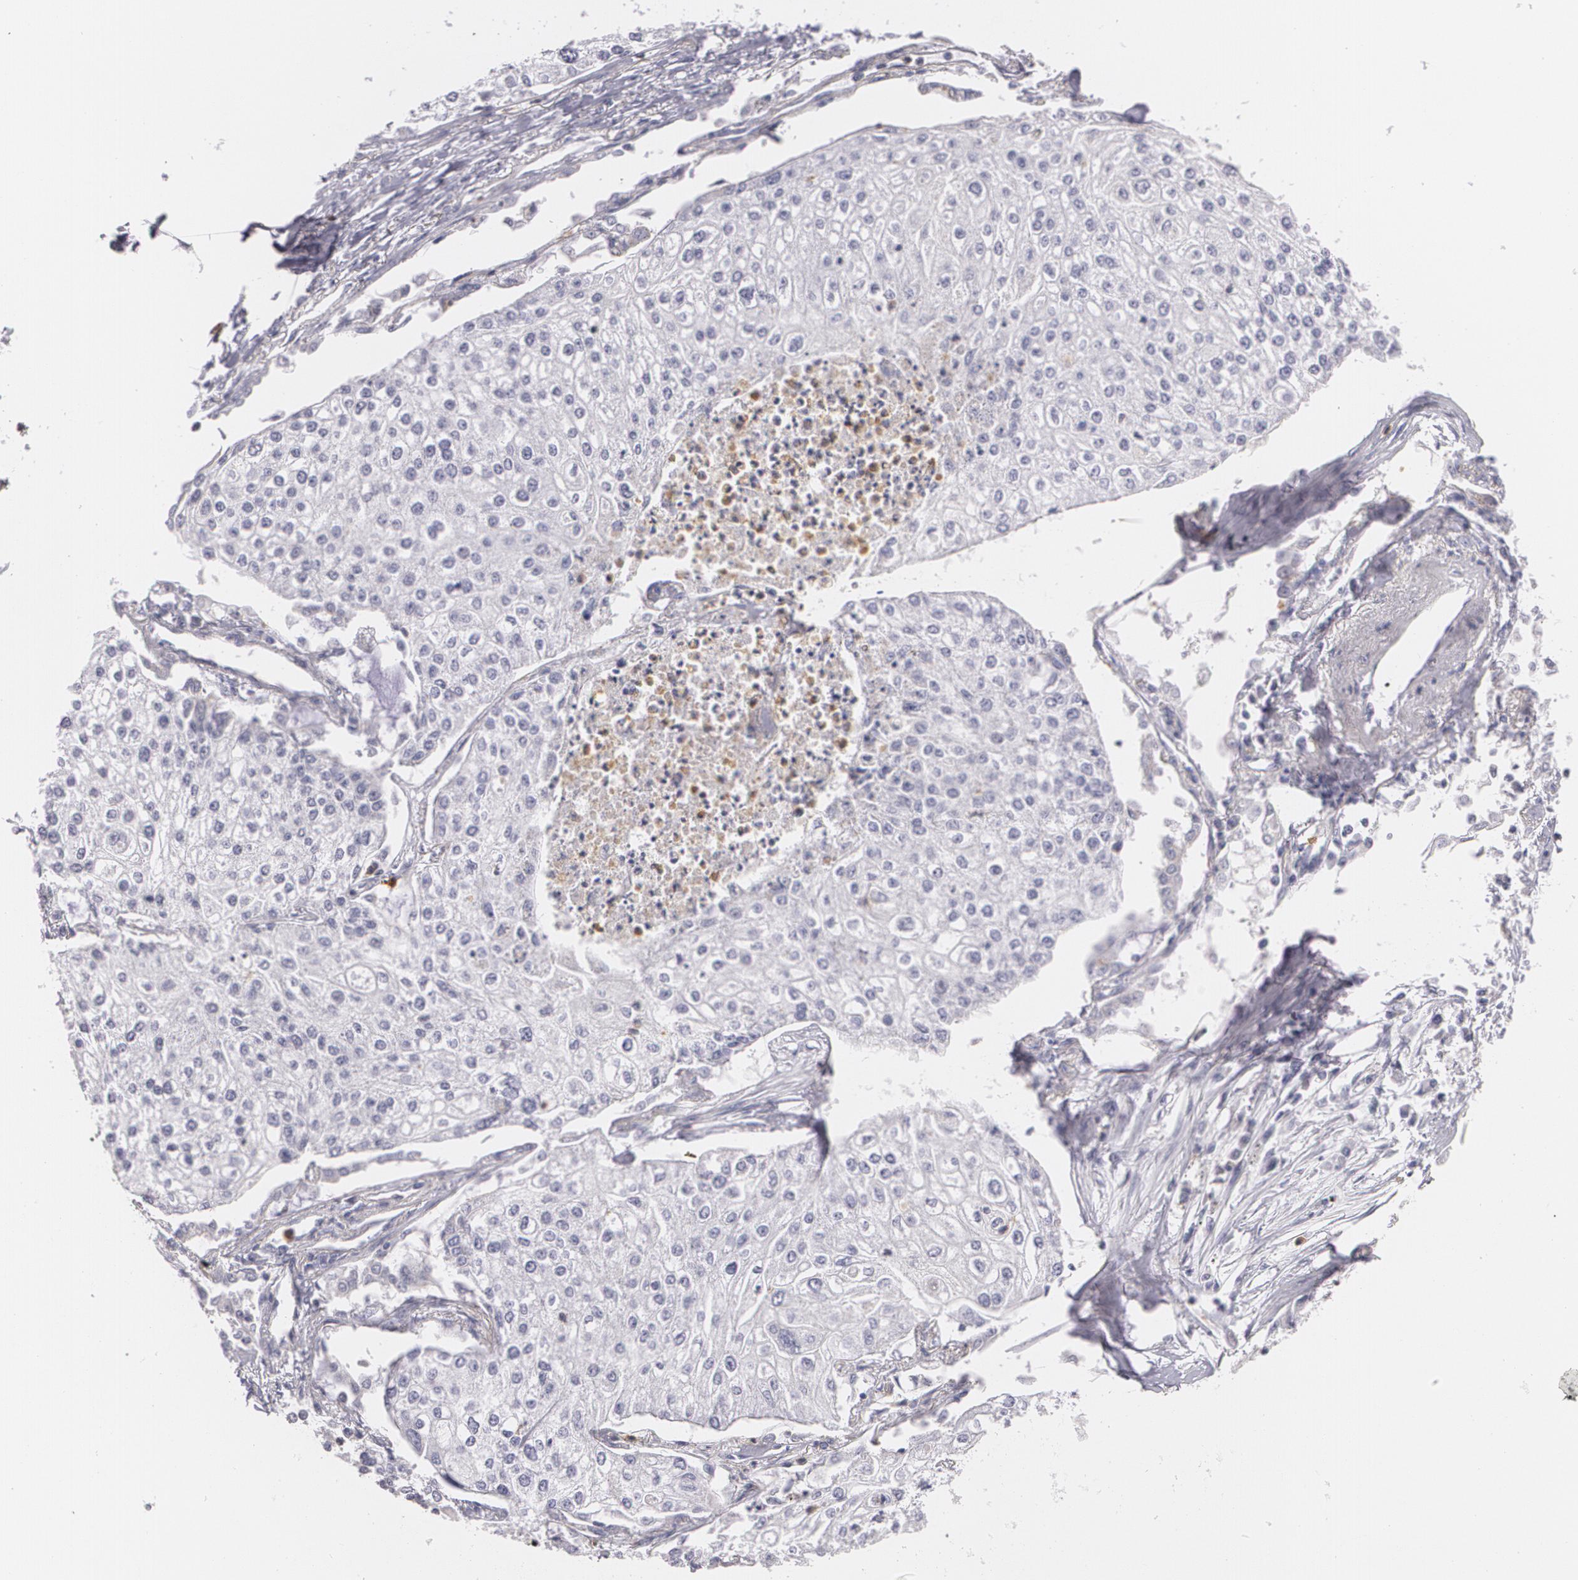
{"staining": {"intensity": "negative", "quantity": "none", "location": "none"}, "tissue": "lung cancer", "cell_type": "Tumor cells", "image_type": "cancer", "snomed": [{"axis": "morphology", "description": "Squamous cell carcinoma, NOS"}, {"axis": "topography", "description": "Lung"}], "caption": "Immunohistochemistry histopathology image of lung cancer (squamous cell carcinoma) stained for a protein (brown), which demonstrates no positivity in tumor cells. (Brightfield microscopy of DAB (3,3'-diaminobenzidine) immunohistochemistry at high magnification).", "gene": "FAM181A", "patient": {"sex": "male", "age": 75}}